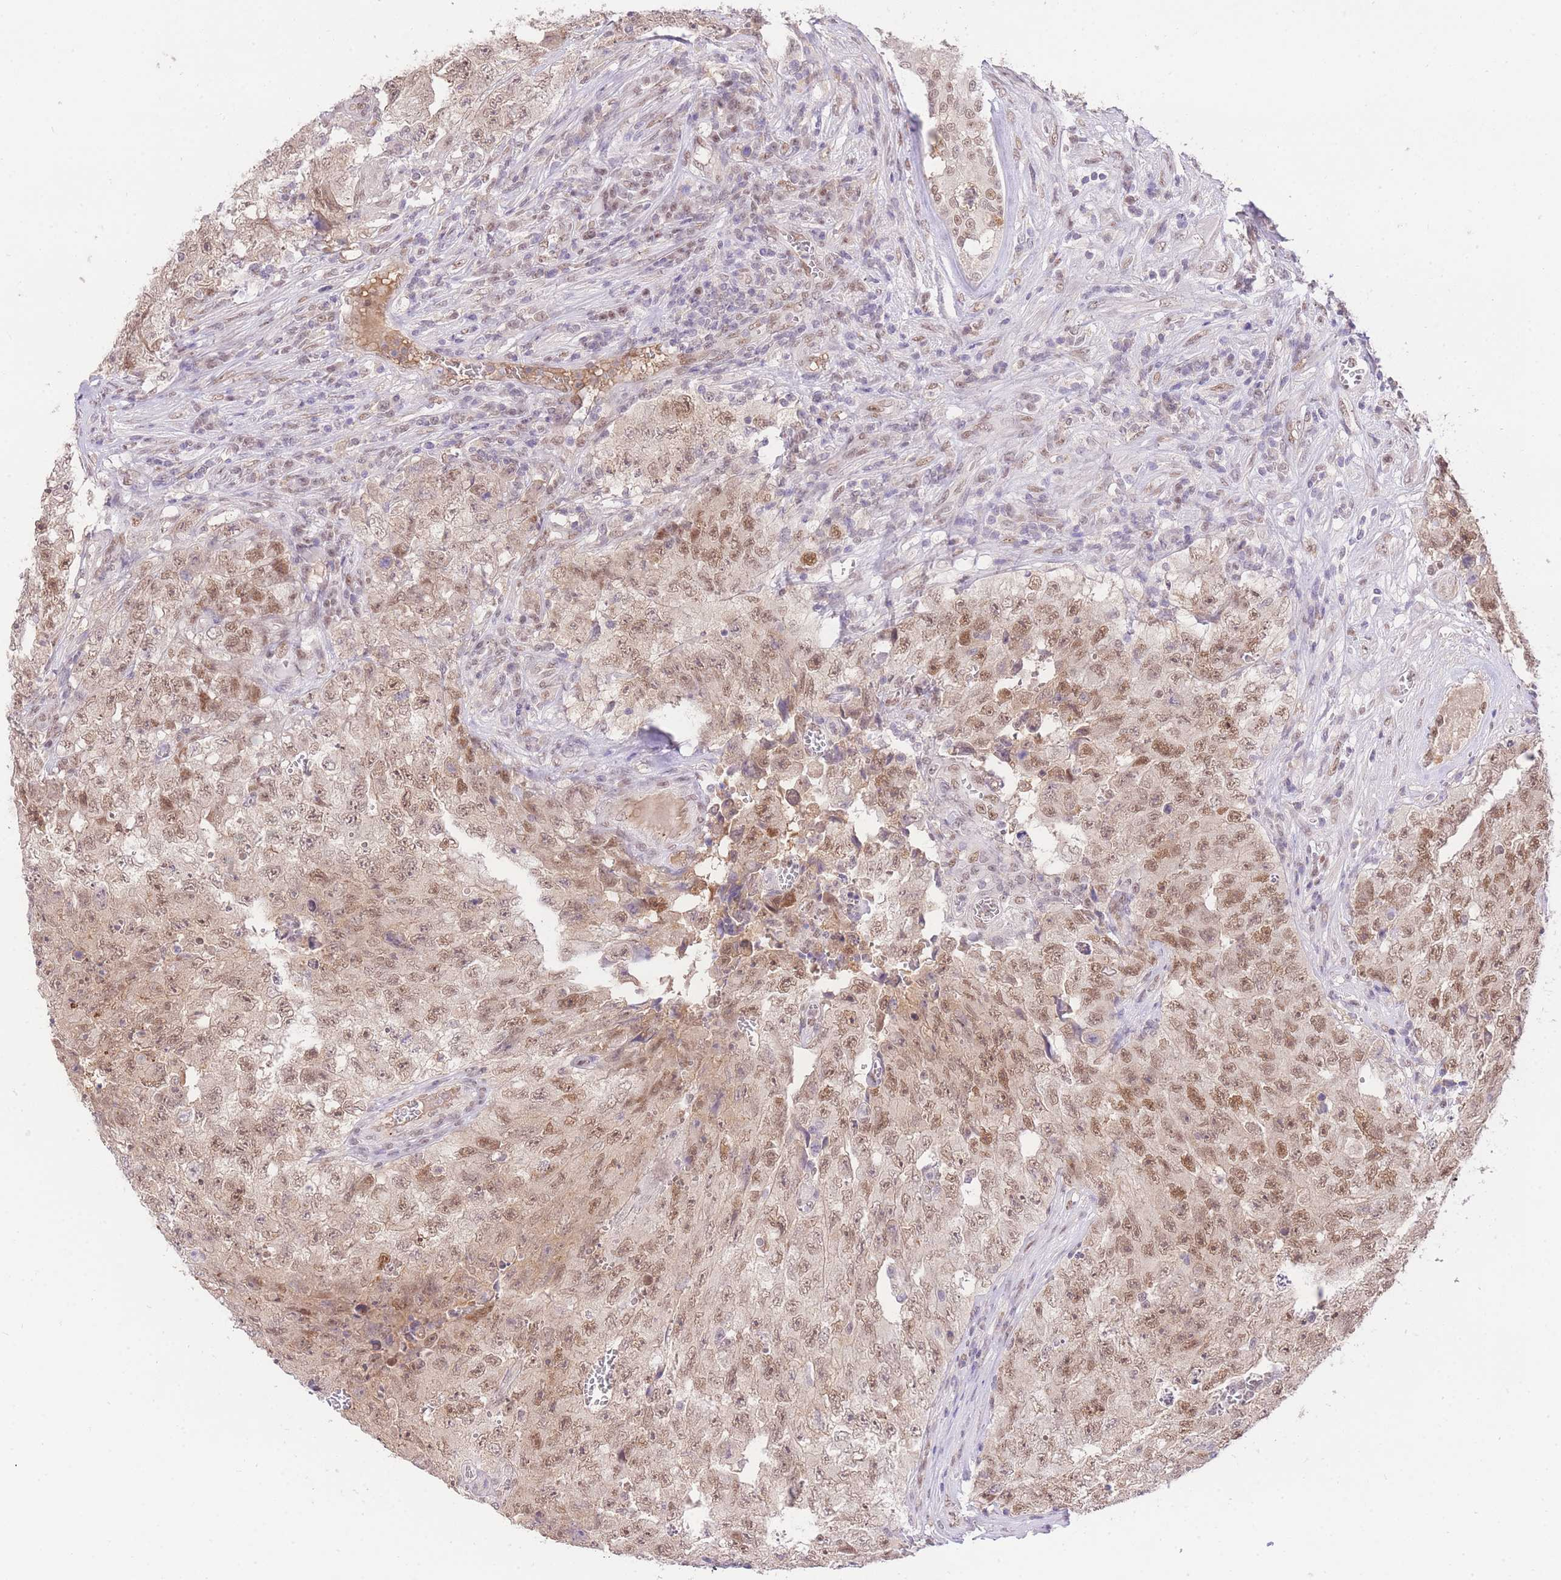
{"staining": {"intensity": "moderate", "quantity": ">75%", "location": "nuclear"}, "tissue": "testis cancer", "cell_type": "Tumor cells", "image_type": "cancer", "snomed": [{"axis": "morphology", "description": "Carcinoma, Embryonal, NOS"}, {"axis": "topography", "description": "Testis"}], "caption": "Immunohistochemistry (IHC) photomicrograph of neoplastic tissue: testis cancer stained using IHC demonstrates medium levels of moderate protein expression localized specifically in the nuclear of tumor cells, appearing as a nuclear brown color.", "gene": "UBXN7", "patient": {"sex": "male", "age": 17}}